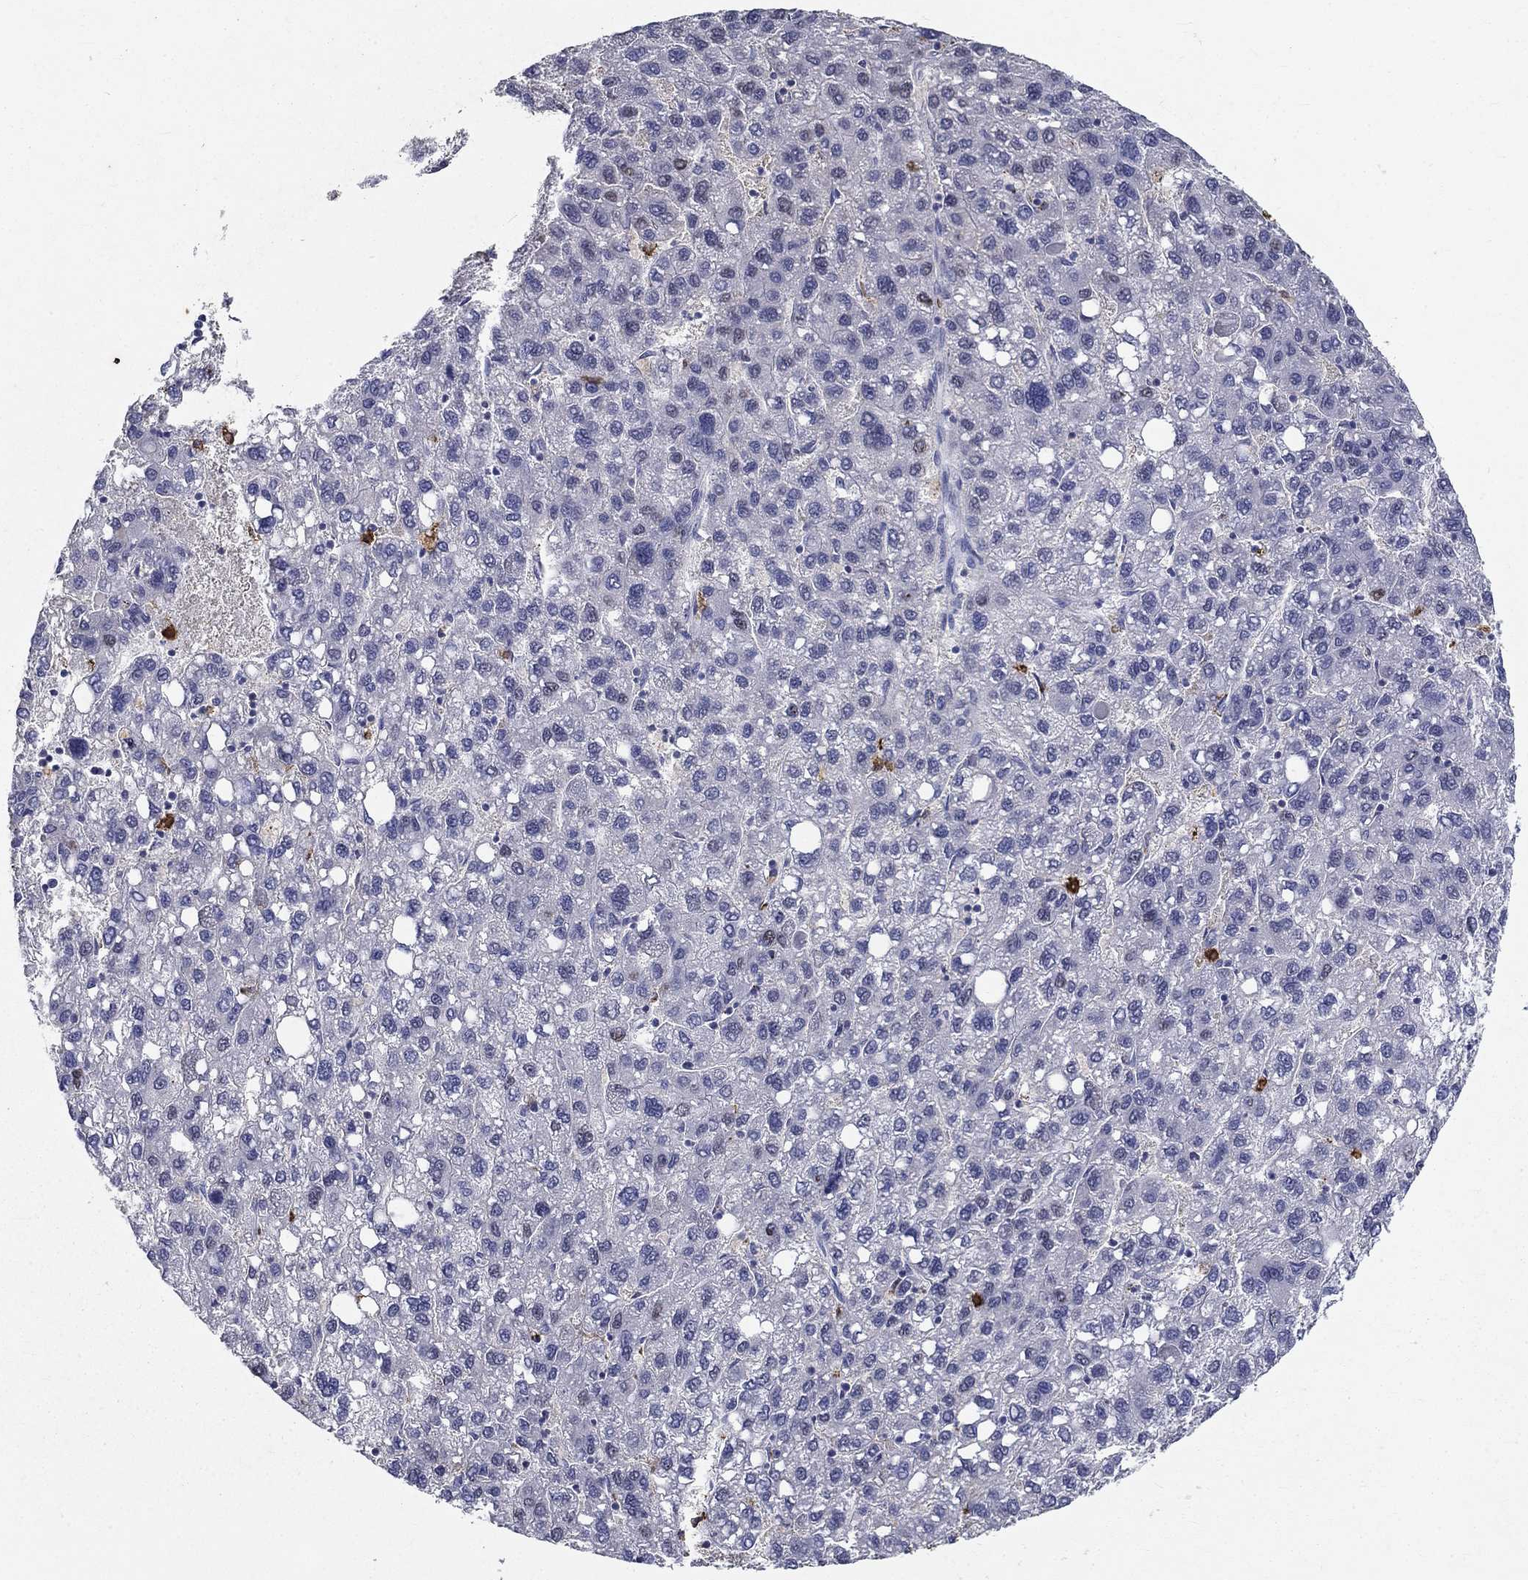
{"staining": {"intensity": "negative", "quantity": "none", "location": "none"}, "tissue": "liver cancer", "cell_type": "Tumor cells", "image_type": "cancer", "snomed": [{"axis": "morphology", "description": "Carcinoma, Hepatocellular, NOS"}, {"axis": "topography", "description": "Liver"}], "caption": "A micrograph of liver cancer (hepatocellular carcinoma) stained for a protein reveals no brown staining in tumor cells.", "gene": "IGSF8", "patient": {"sex": "female", "age": 82}}